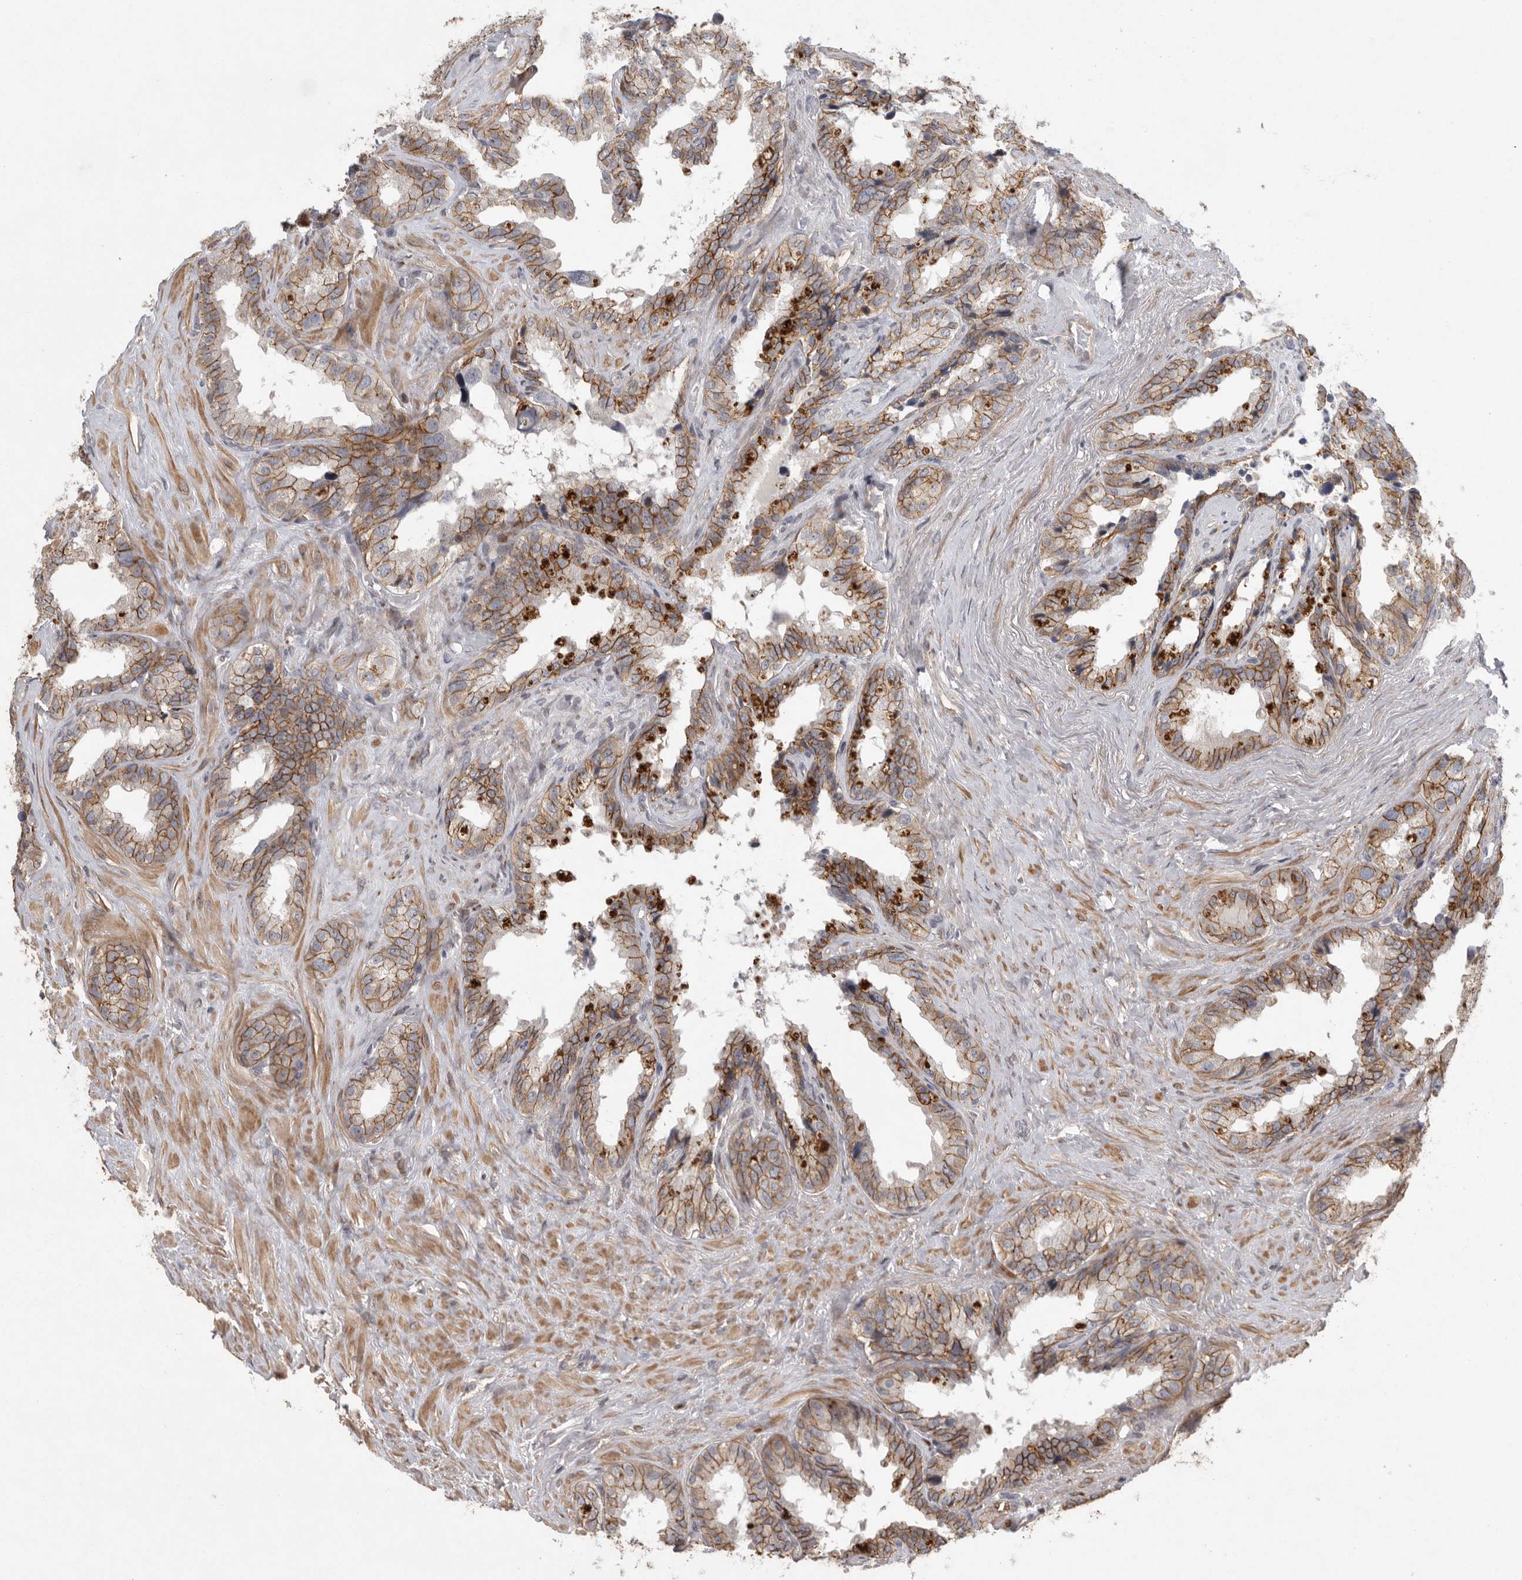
{"staining": {"intensity": "moderate", "quantity": ">75%", "location": "cytoplasmic/membranous"}, "tissue": "seminal vesicle", "cell_type": "Glandular cells", "image_type": "normal", "snomed": [{"axis": "morphology", "description": "Normal tissue, NOS"}, {"axis": "topography", "description": "Seminal veicle"}], "caption": "Protein analysis of benign seminal vesicle demonstrates moderate cytoplasmic/membranous positivity in approximately >75% of glandular cells. Immunohistochemistry stains the protein of interest in brown and the nuclei are stained blue.", "gene": "MPDZ", "patient": {"sex": "male", "age": 80}}